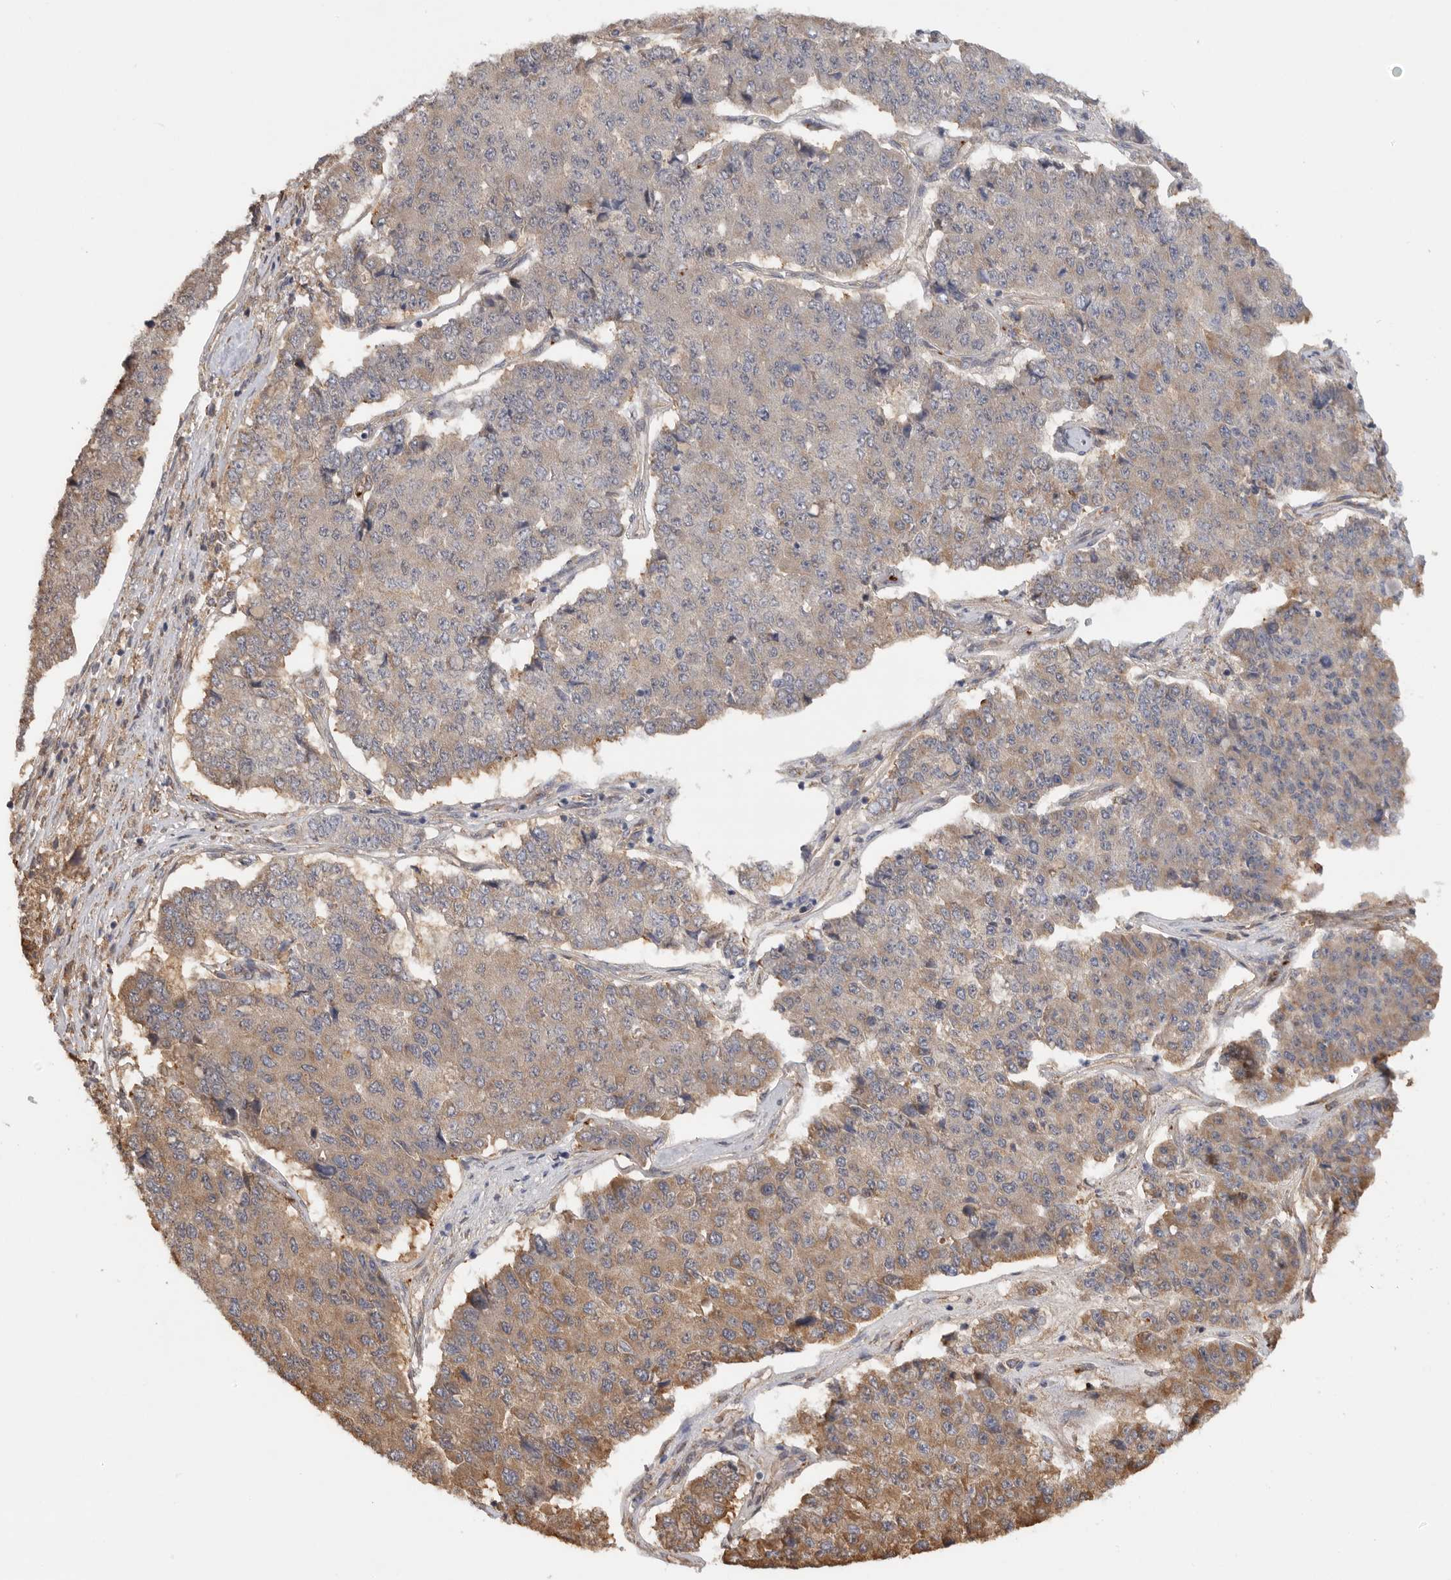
{"staining": {"intensity": "moderate", "quantity": ">75%", "location": "cytoplasmic/membranous"}, "tissue": "pancreatic cancer", "cell_type": "Tumor cells", "image_type": "cancer", "snomed": [{"axis": "morphology", "description": "Adenocarcinoma, NOS"}, {"axis": "topography", "description": "Pancreas"}], "caption": "Pancreatic adenocarcinoma stained with a protein marker exhibits moderate staining in tumor cells.", "gene": "CDC42BPB", "patient": {"sex": "male", "age": 50}}